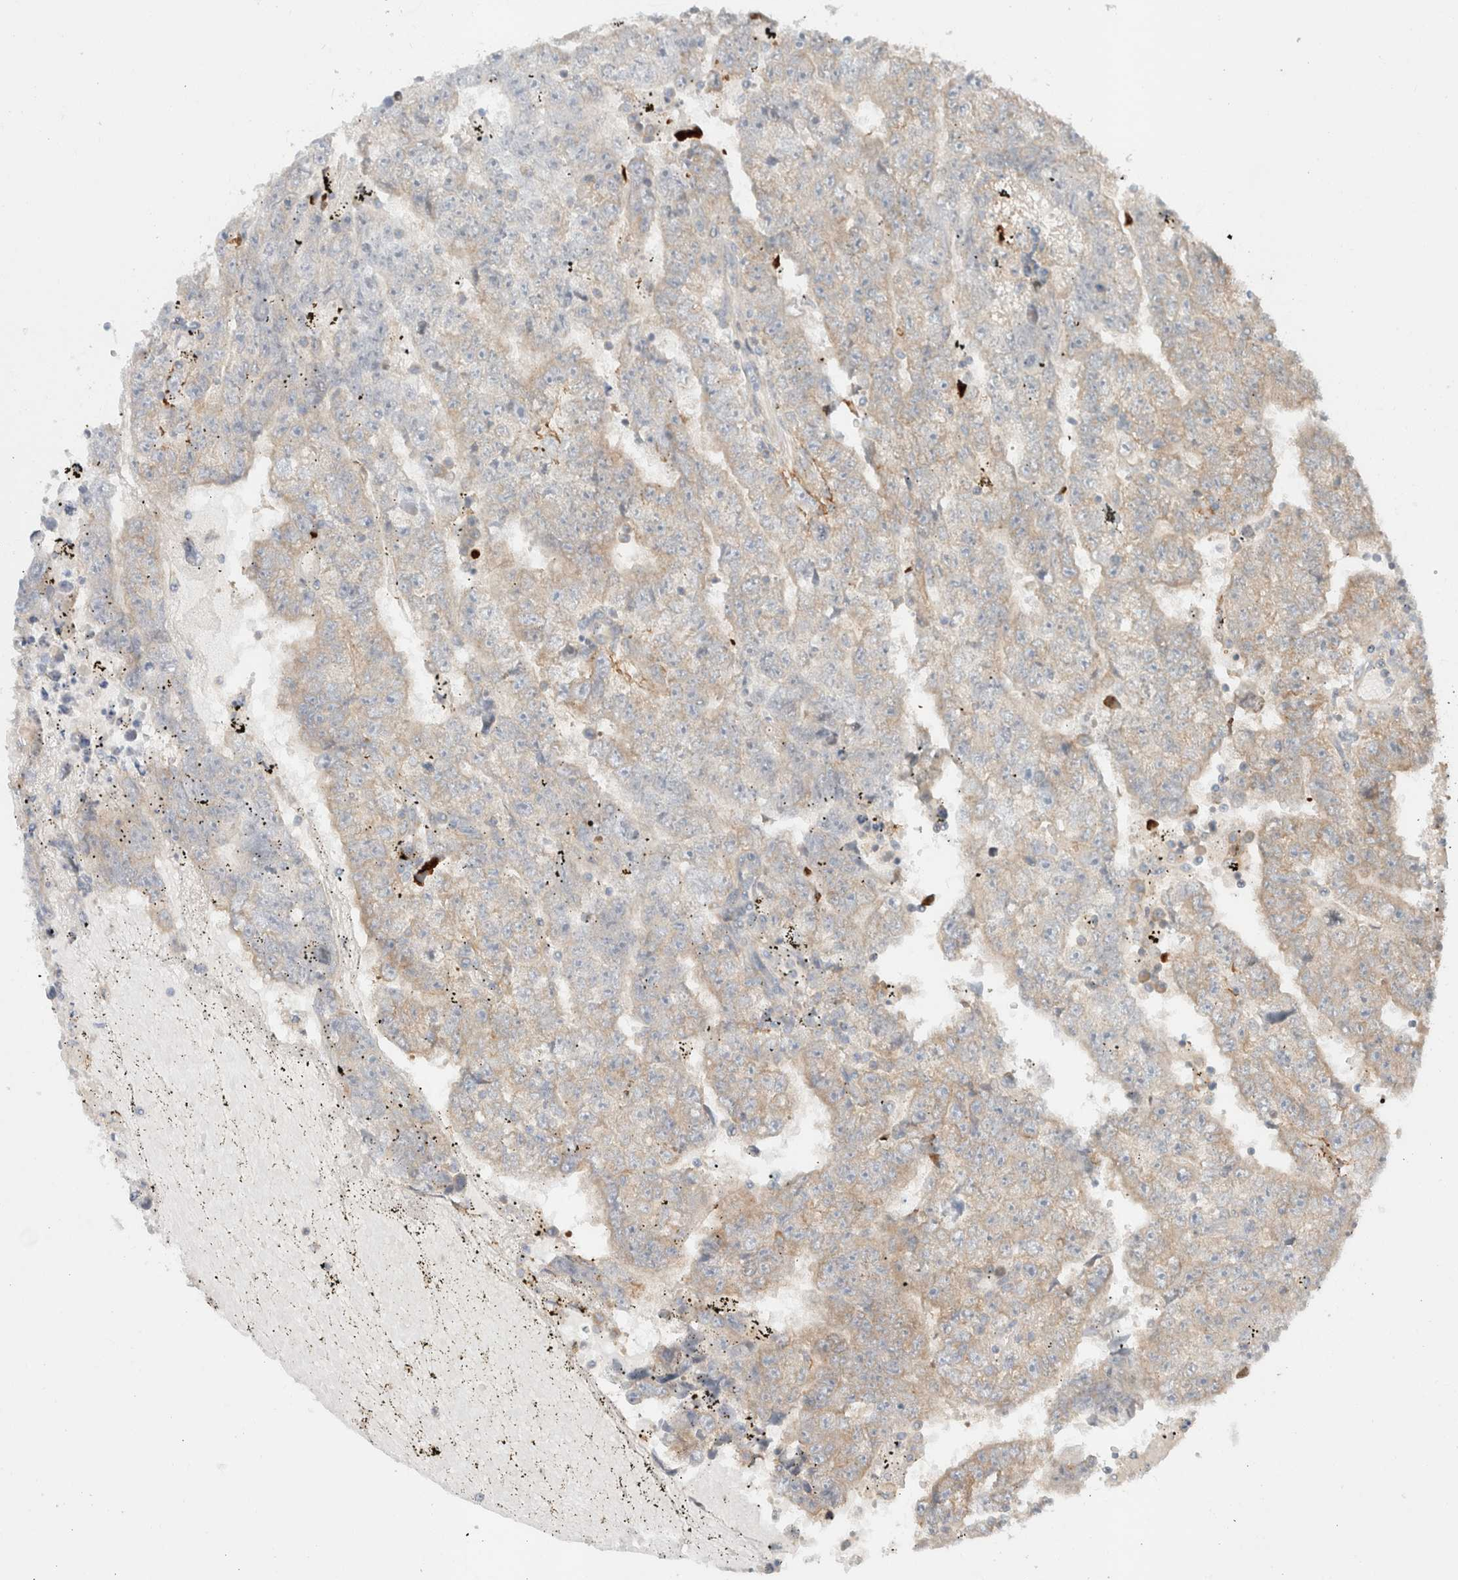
{"staining": {"intensity": "weak", "quantity": "<25%", "location": "cytoplasmic/membranous"}, "tissue": "testis cancer", "cell_type": "Tumor cells", "image_type": "cancer", "snomed": [{"axis": "morphology", "description": "Carcinoma, Embryonal, NOS"}, {"axis": "topography", "description": "Testis"}], "caption": "This is a micrograph of IHC staining of testis cancer, which shows no expression in tumor cells. (Brightfield microscopy of DAB IHC at high magnification).", "gene": "MARK3", "patient": {"sex": "male", "age": 25}}